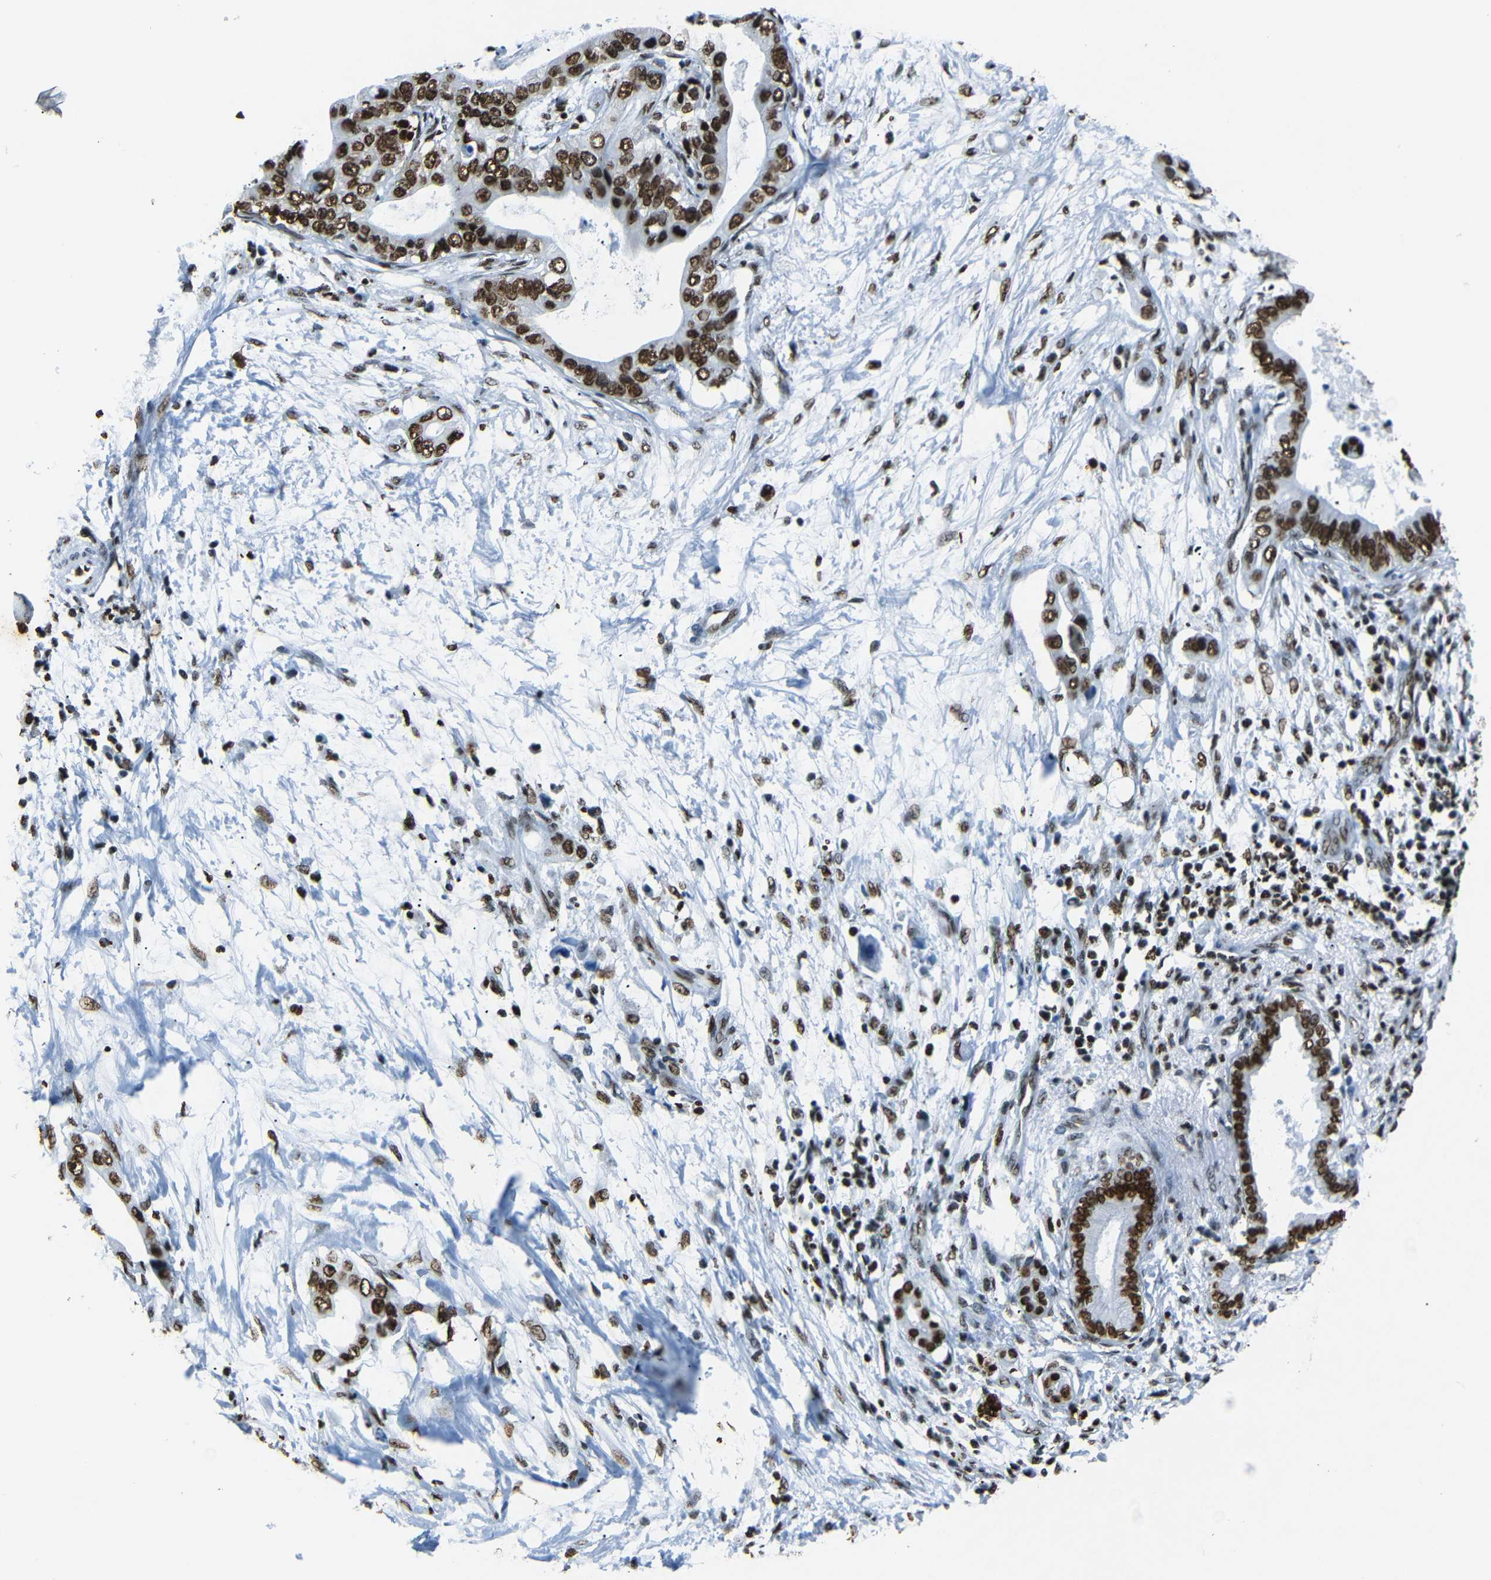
{"staining": {"intensity": "strong", "quantity": ">75%", "location": "nuclear"}, "tissue": "pancreatic cancer", "cell_type": "Tumor cells", "image_type": "cancer", "snomed": [{"axis": "morphology", "description": "Adenocarcinoma, NOS"}, {"axis": "topography", "description": "Pancreas"}], "caption": "This histopathology image displays immunohistochemistry (IHC) staining of pancreatic cancer, with high strong nuclear staining in approximately >75% of tumor cells.", "gene": "HMGN1", "patient": {"sex": "male", "age": 77}}